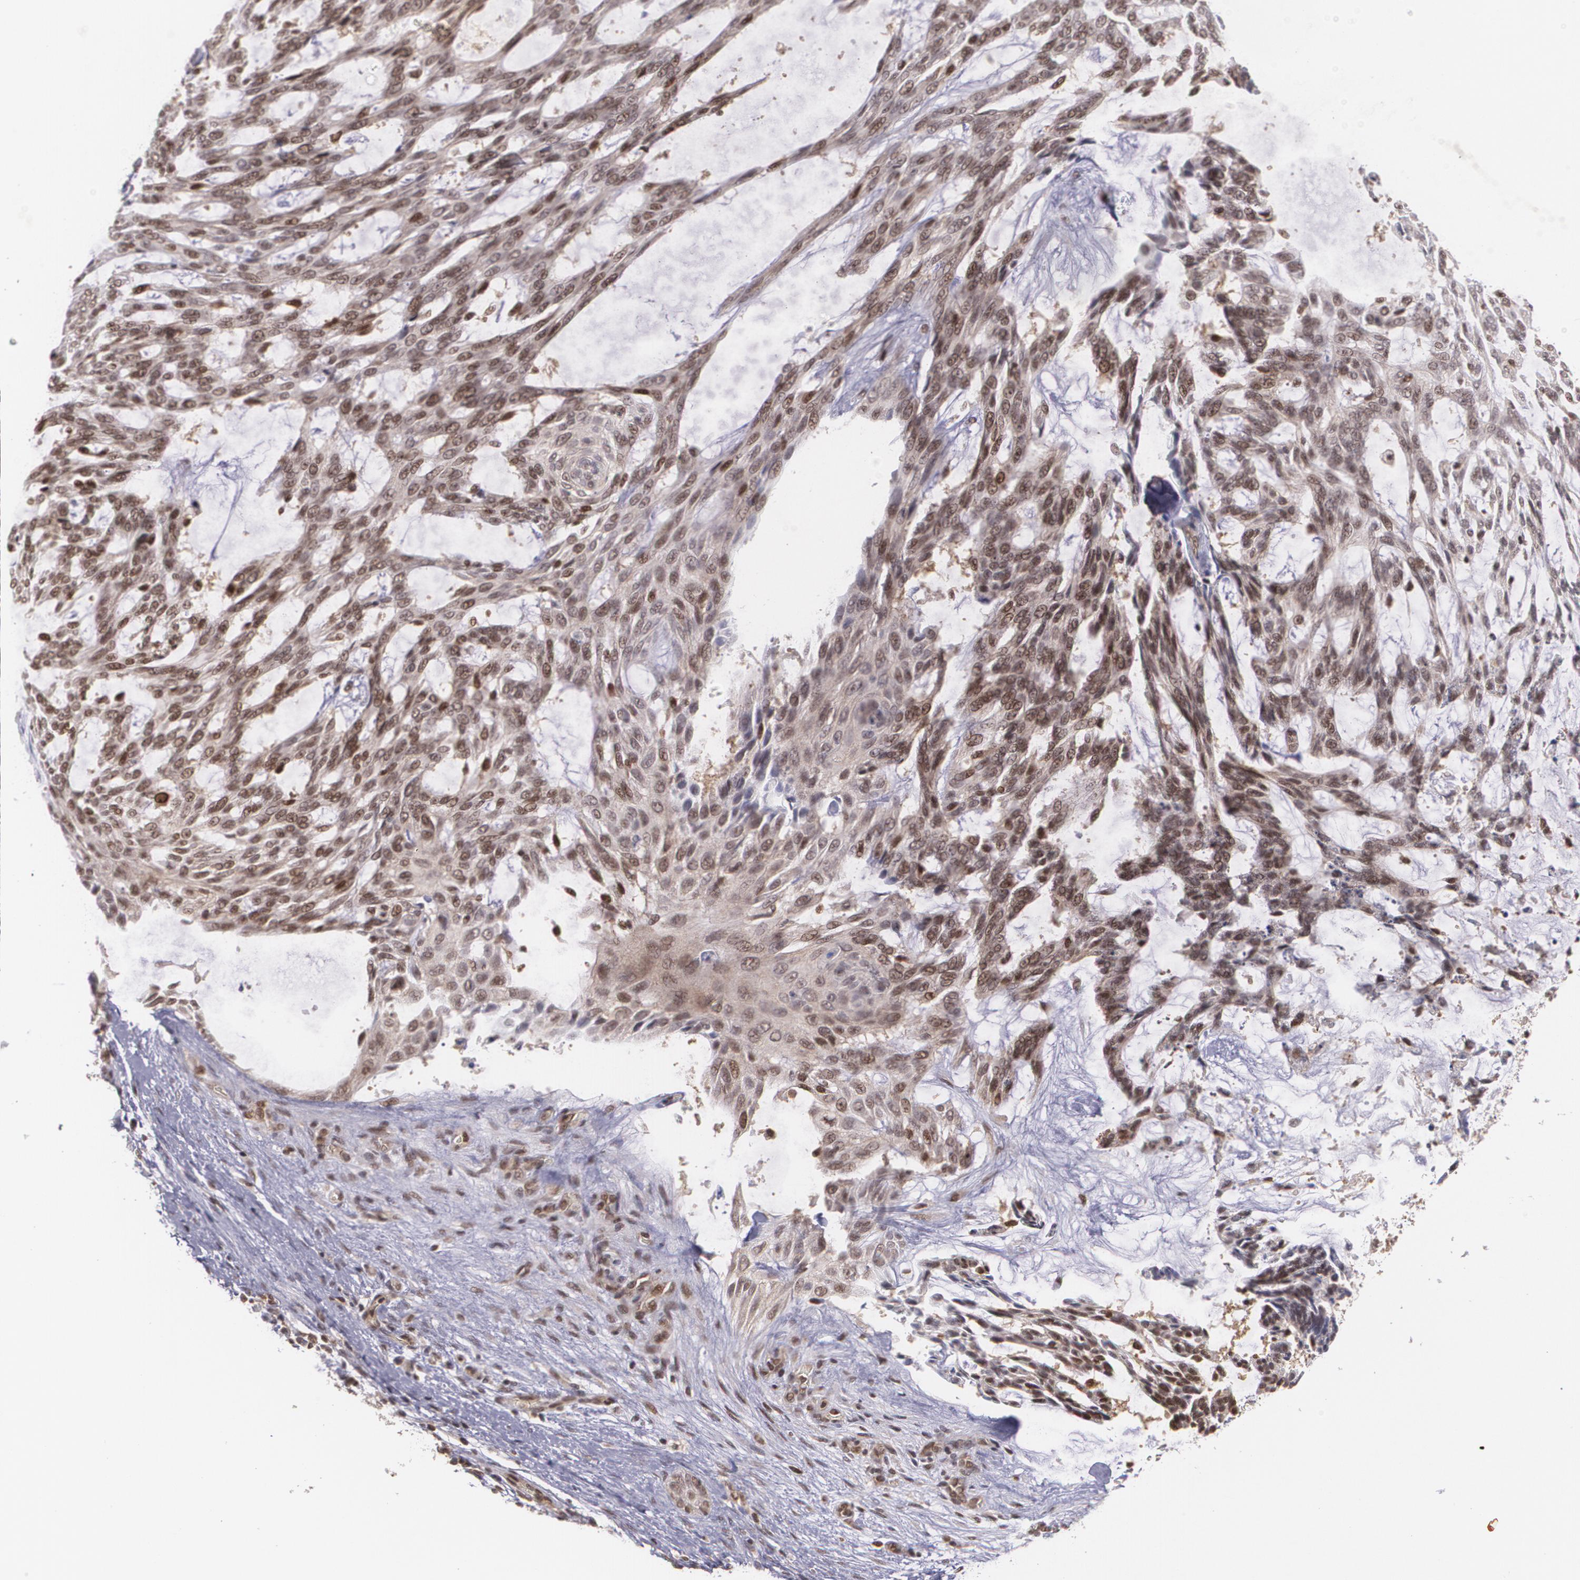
{"staining": {"intensity": "weak", "quantity": "<25%", "location": "nuclear"}, "tissue": "skin cancer", "cell_type": "Tumor cells", "image_type": "cancer", "snomed": [{"axis": "morphology", "description": "Normal tissue, NOS"}, {"axis": "morphology", "description": "Basal cell carcinoma"}, {"axis": "topography", "description": "Skin"}], "caption": "Basal cell carcinoma (skin) stained for a protein using immunohistochemistry (IHC) displays no staining tumor cells.", "gene": "CUL2", "patient": {"sex": "female", "age": 71}}